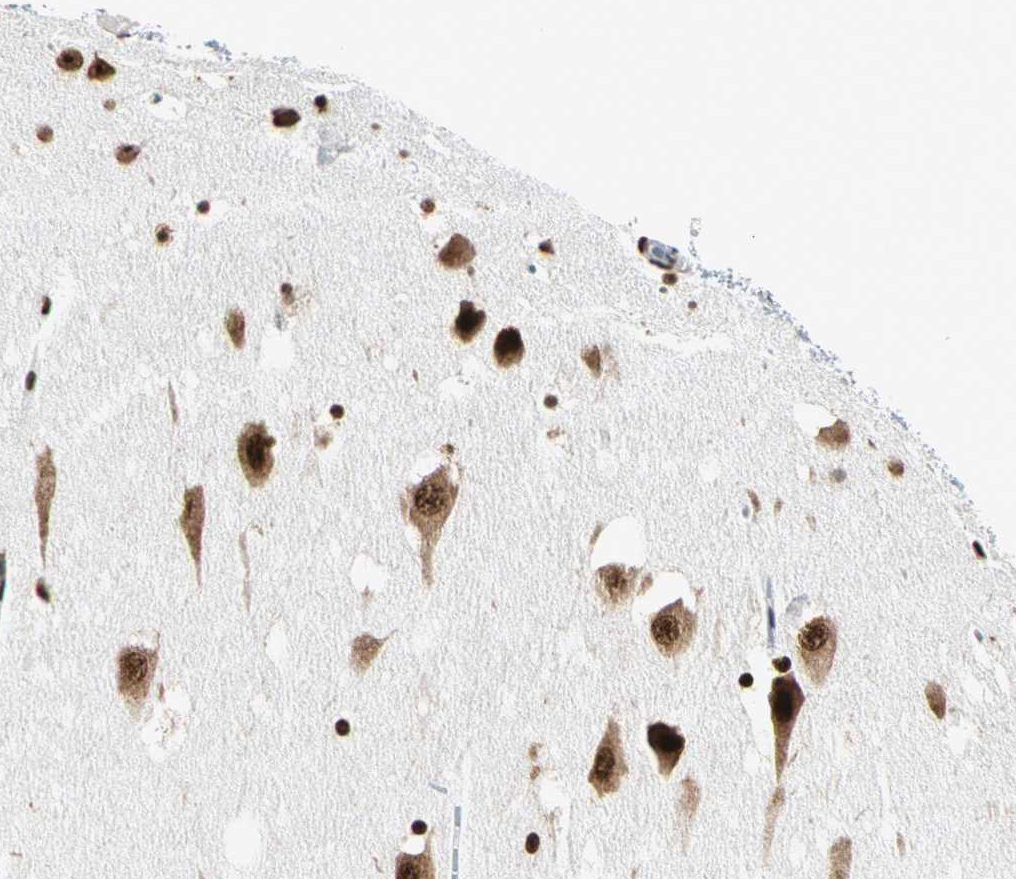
{"staining": {"intensity": "strong", "quantity": ">75%", "location": "nuclear"}, "tissue": "hippocampus", "cell_type": "Glial cells", "image_type": "normal", "snomed": [{"axis": "morphology", "description": "Normal tissue, NOS"}, {"axis": "topography", "description": "Hippocampus"}], "caption": "Hippocampus stained with immunohistochemistry (IHC) displays strong nuclear staining in approximately >75% of glial cells.", "gene": "CCAR1", "patient": {"sex": "male", "age": 45}}